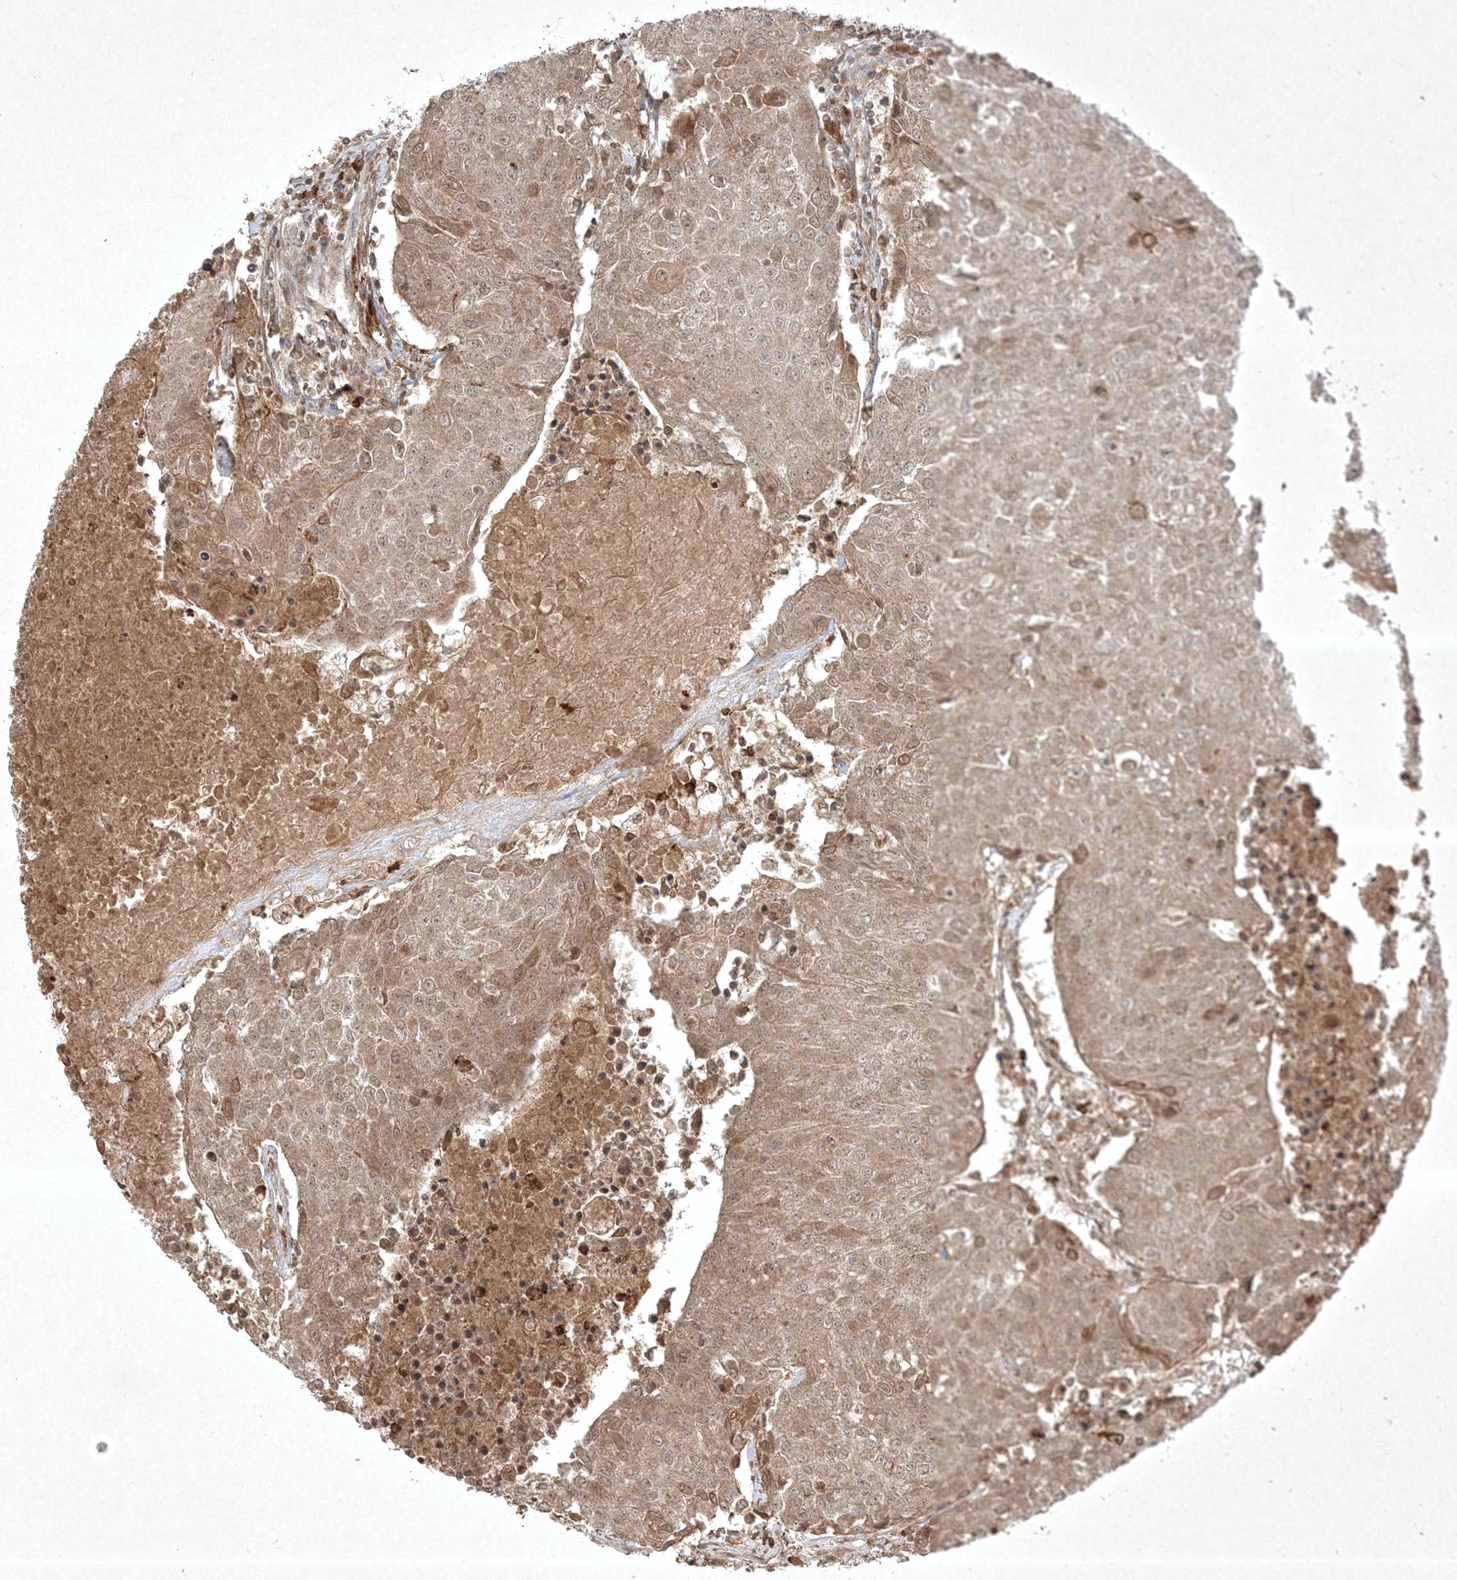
{"staining": {"intensity": "moderate", "quantity": "25%-75%", "location": "cytoplasmic/membranous"}, "tissue": "urothelial cancer", "cell_type": "Tumor cells", "image_type": "cancer", "snomed": [{"axis": "morphology", "description": "Urothelial carcinoma, High grade"}, {"axis": "topography", "description": "Urinary bladder"}], "caption": "This photomicrograph demonstrates IHC staining of human urothelial carcinoma (high-grade), with medium moderate cytoplasmic/membranous expression in about 25%-75% of tumor cells.", "gene": "PTK6", "patient": {"sex": "female", "age": 85}}